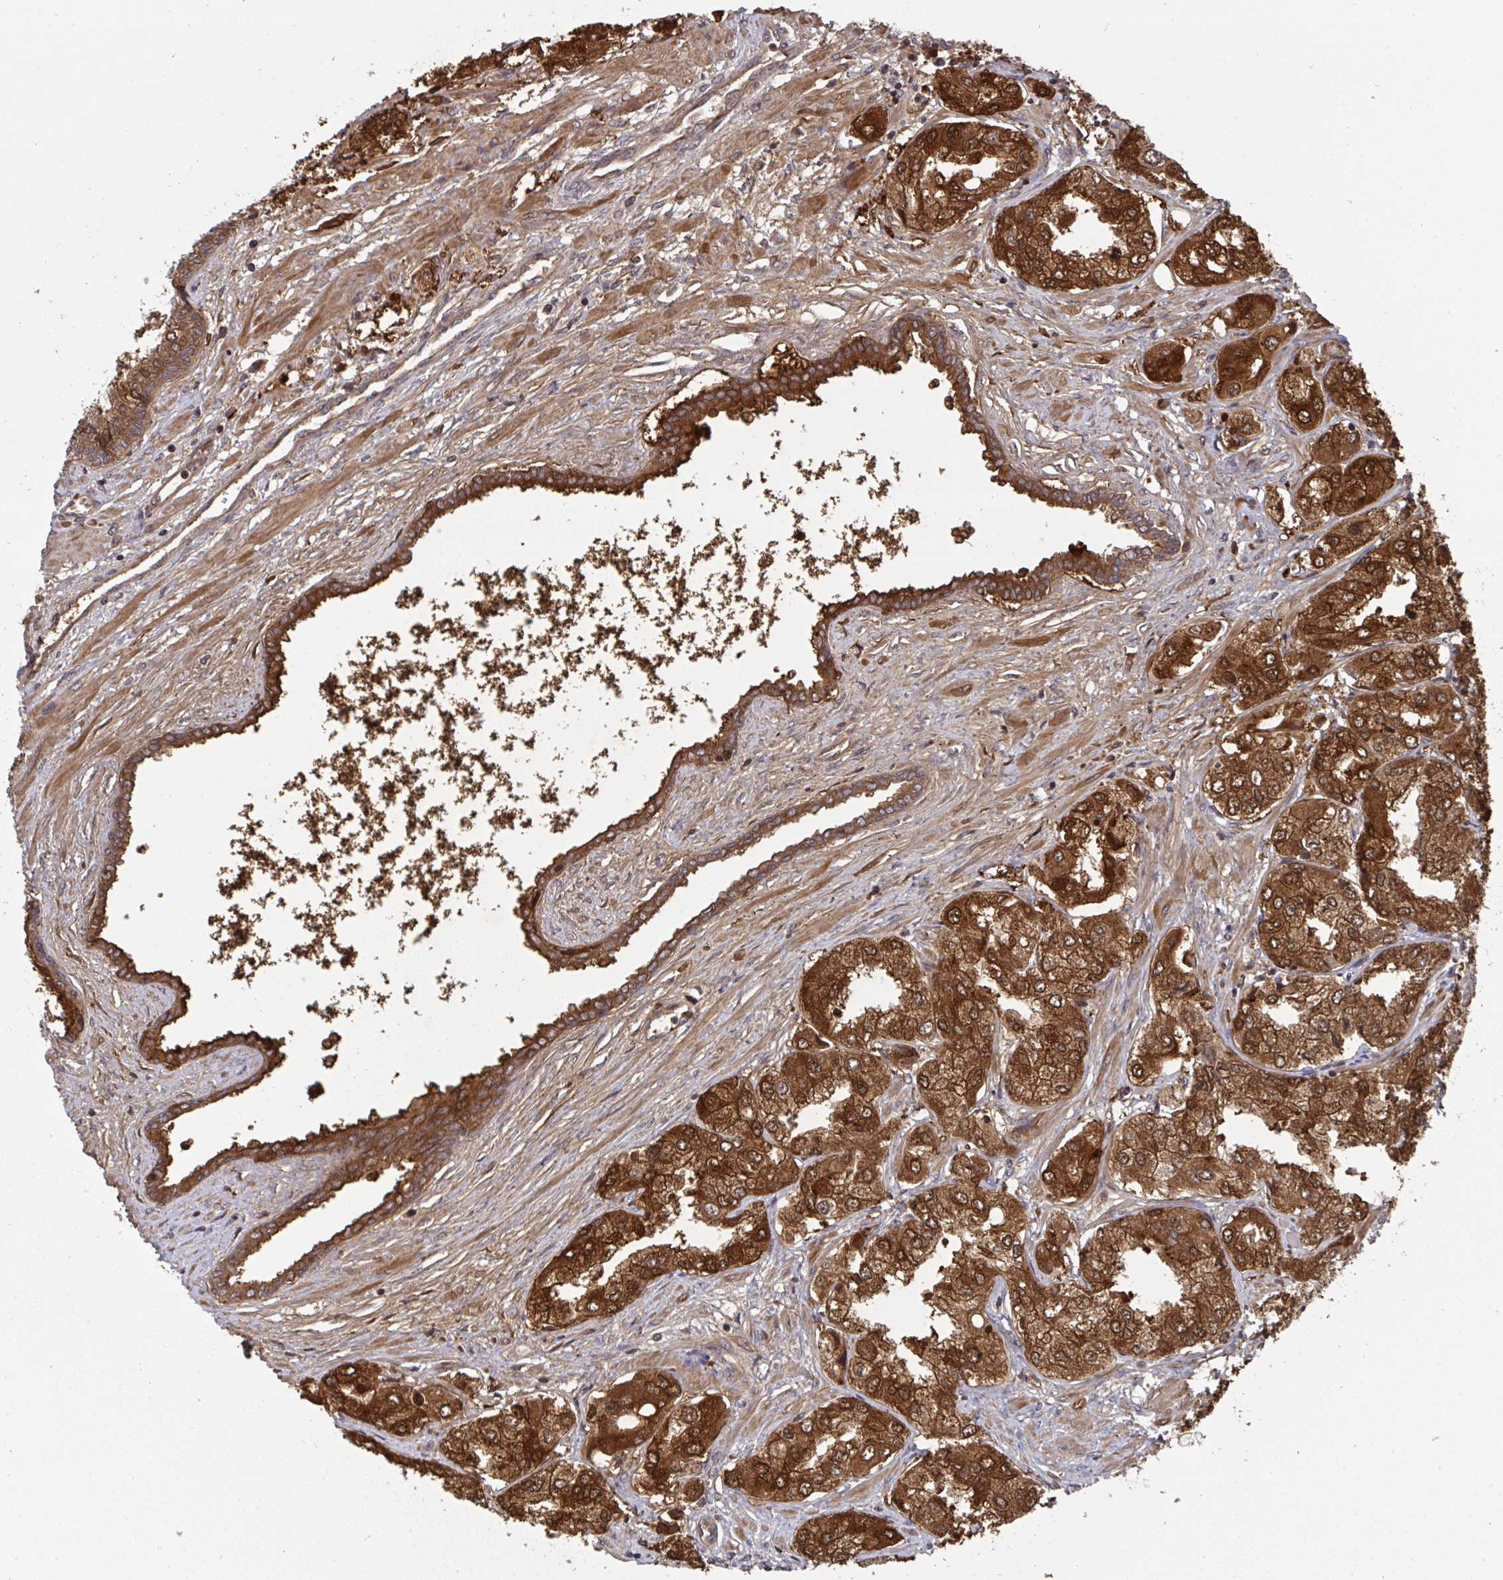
{"staining": {"intensity": "strong", "quantity": ">75%", "location": "cytoplasmic/membranous,nuclear"}, "tissue": "prostate cancer", "cell_type": "Tumor cells", "image_type": "cancer", "snomed": [{"axis": "morphology", "description": "Adenocarcinoma, Low grade"}, {"axis": "topography", "description": "Prostate"}], "caption": "Strong cytoplasmic/membranous and nuclear protein positivity is appreciated in approximately >75% of tumor cells in prostate low-grade adenocarcinoma. (Stains: DAB (3,3'-diaminobenzidine) in brown, nuclei in blue, Microscopy: brightfield microscopy at high magnification).", "gene": "TIGAR", "patient": {"sex": "male", "age": 69}}